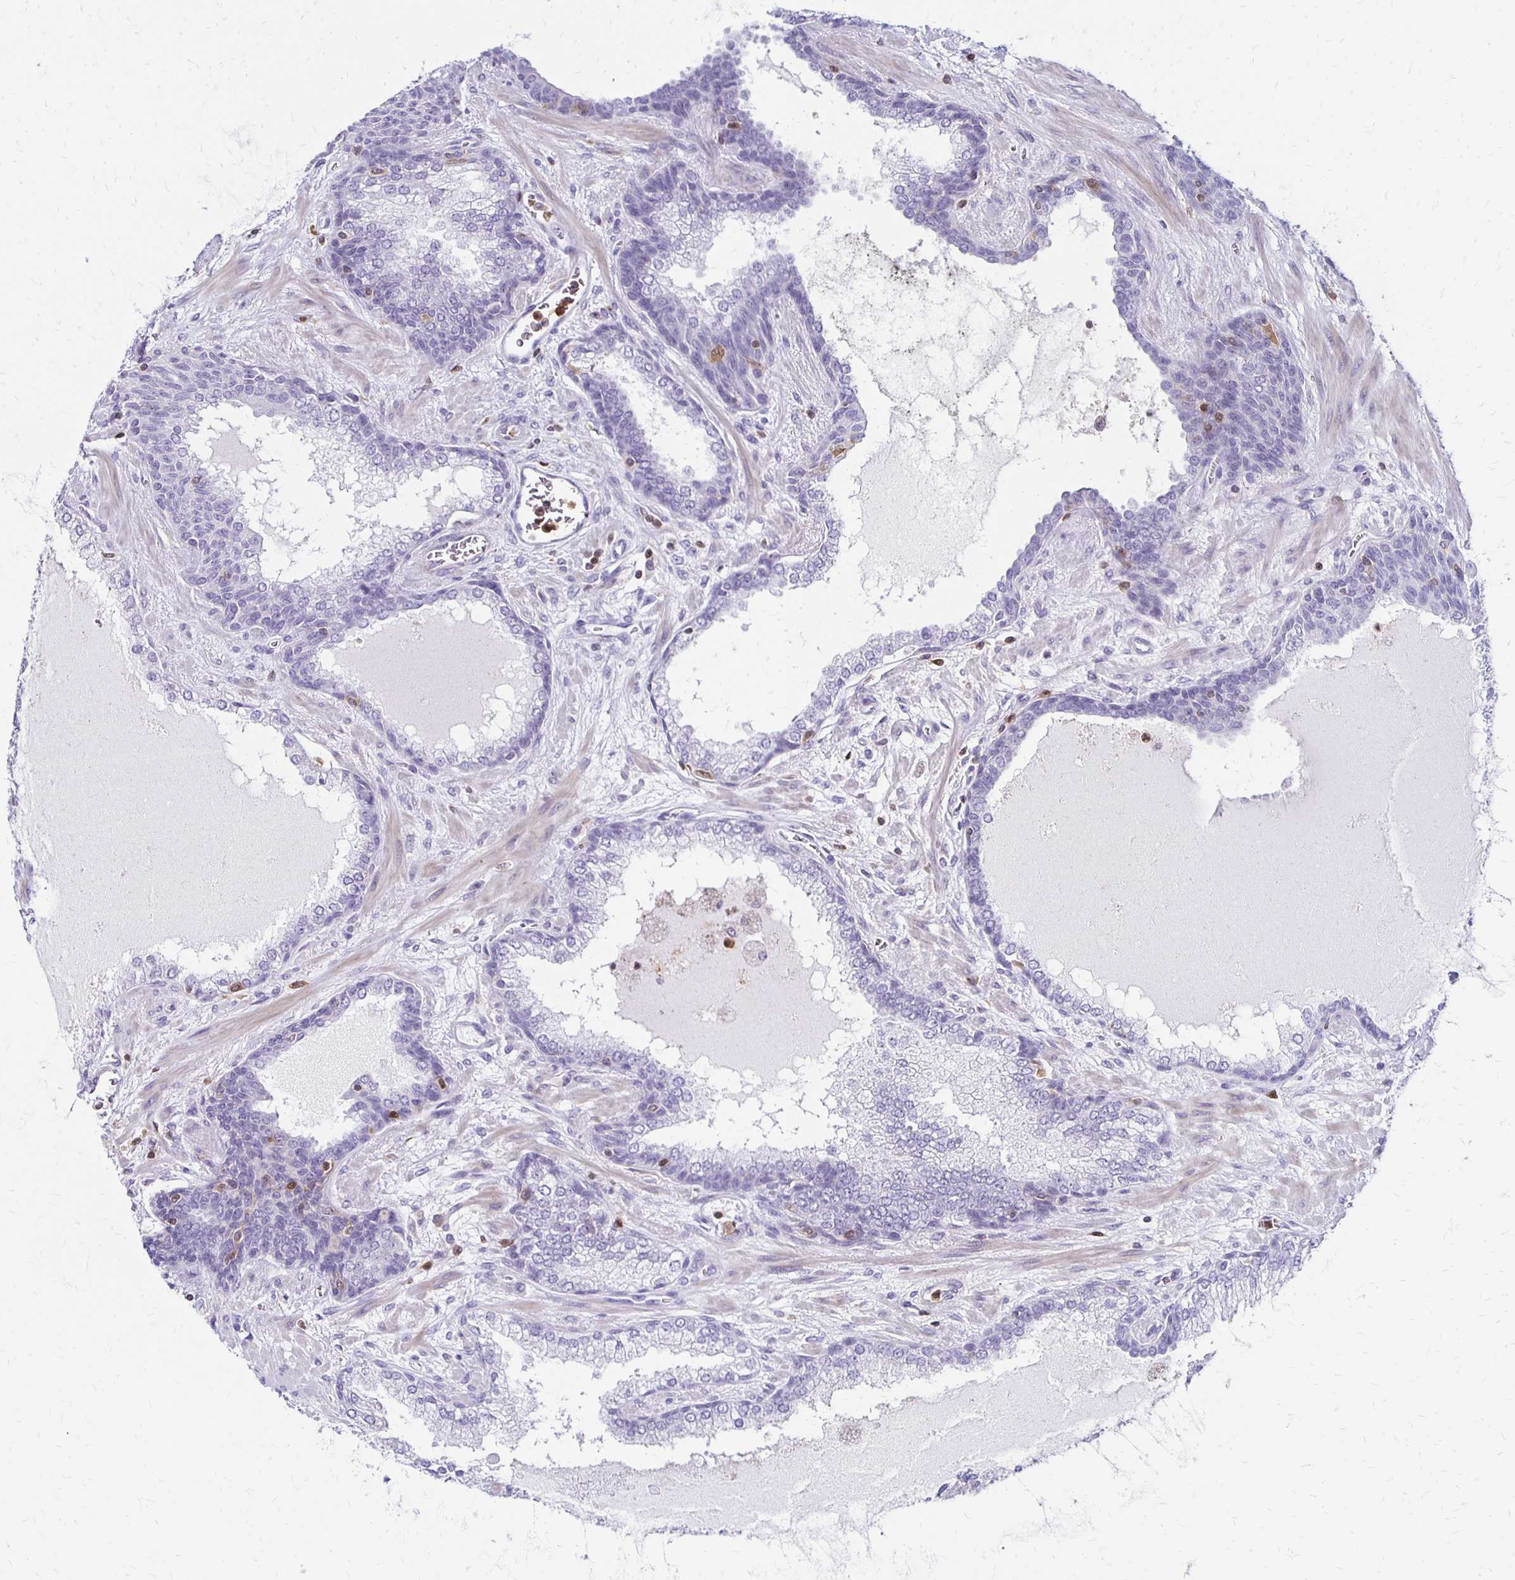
{"staining": {"intensity": "negative", "quantity": "none", "location": "none"}, "tissue": "prostate cancer", "cell_type": "Tumor cells", "image_type": "cancer", "snomed": [{"axis": "morphology", "description": "Normal tissue, NOS"}, {"axis": "morphology", "description": "Adenocarcinoma, High grade"}, {"axis": "topography", "description": "Prostate"}, {"axis": "topography", "description": "Peripheral nerve tissue"}], "caption": "Immunohistochemical staining of human adenocarcinoma (high-grade) (prostate) displays no significant positivity in tumor cells.", "gene": "CCL21", "patient": {"sex": "male", "age": 68}}